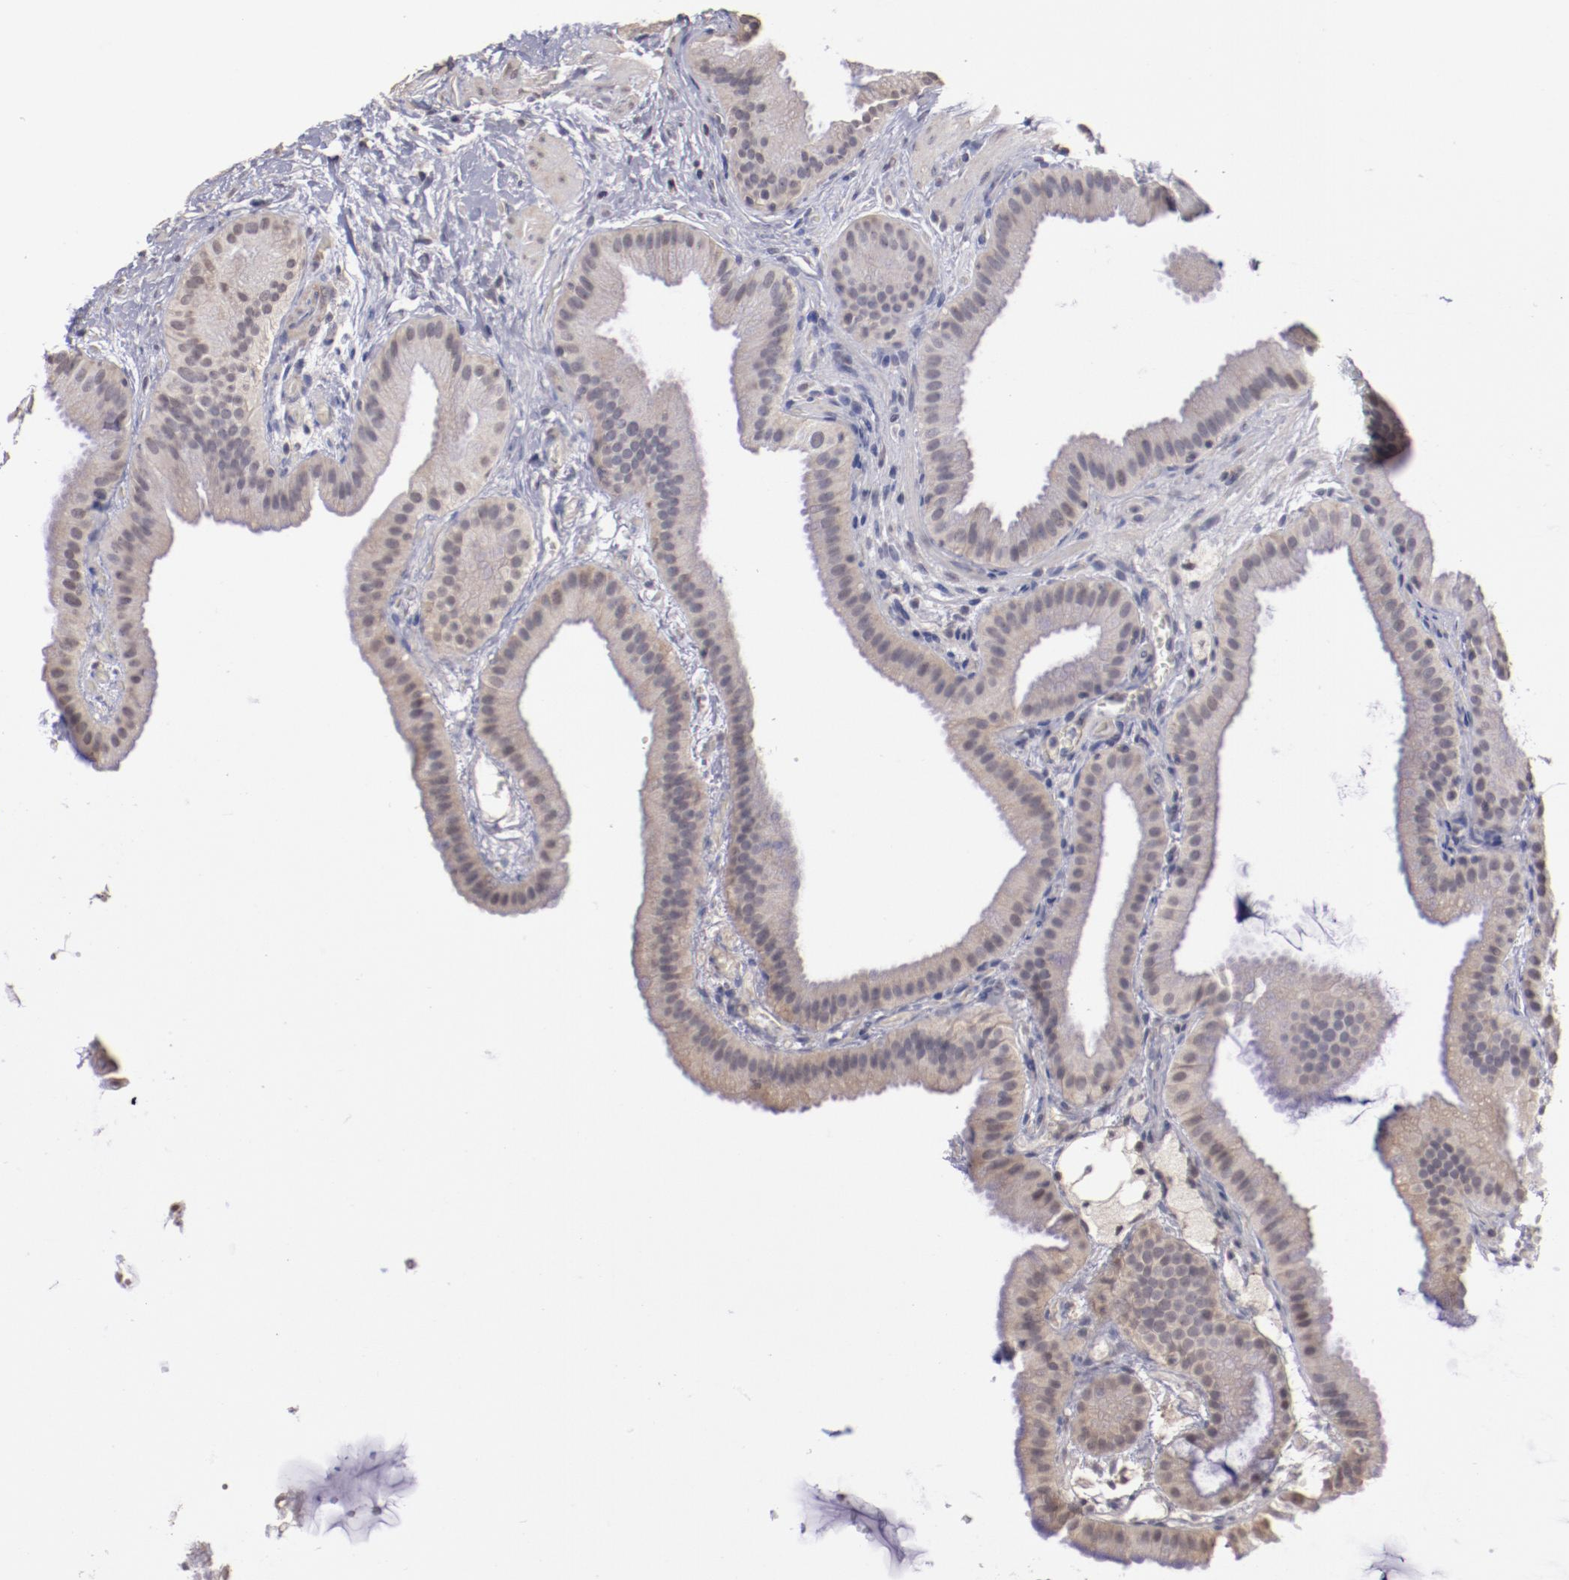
{"staining": {"intensity": "weak", "quantity": "25%-75%", "location": "cytoplasmic/membranous"}, "tissue": "gallbladder", "cell_type": "Glandular cells", "image_type": "normal", "snomed": [{"axis": "morphology", "description": "Normal tissue, NOS"}, {"axis": "topography", "description": "Gallbladder"}], "caption": "A low amount of weak cytoplasmic/membranous staining is present in approximately 25%-75% of glandular cells in normal gallbladder.", "gene": "NRXN3", "patient": {"sex": "female", "age": 63}}